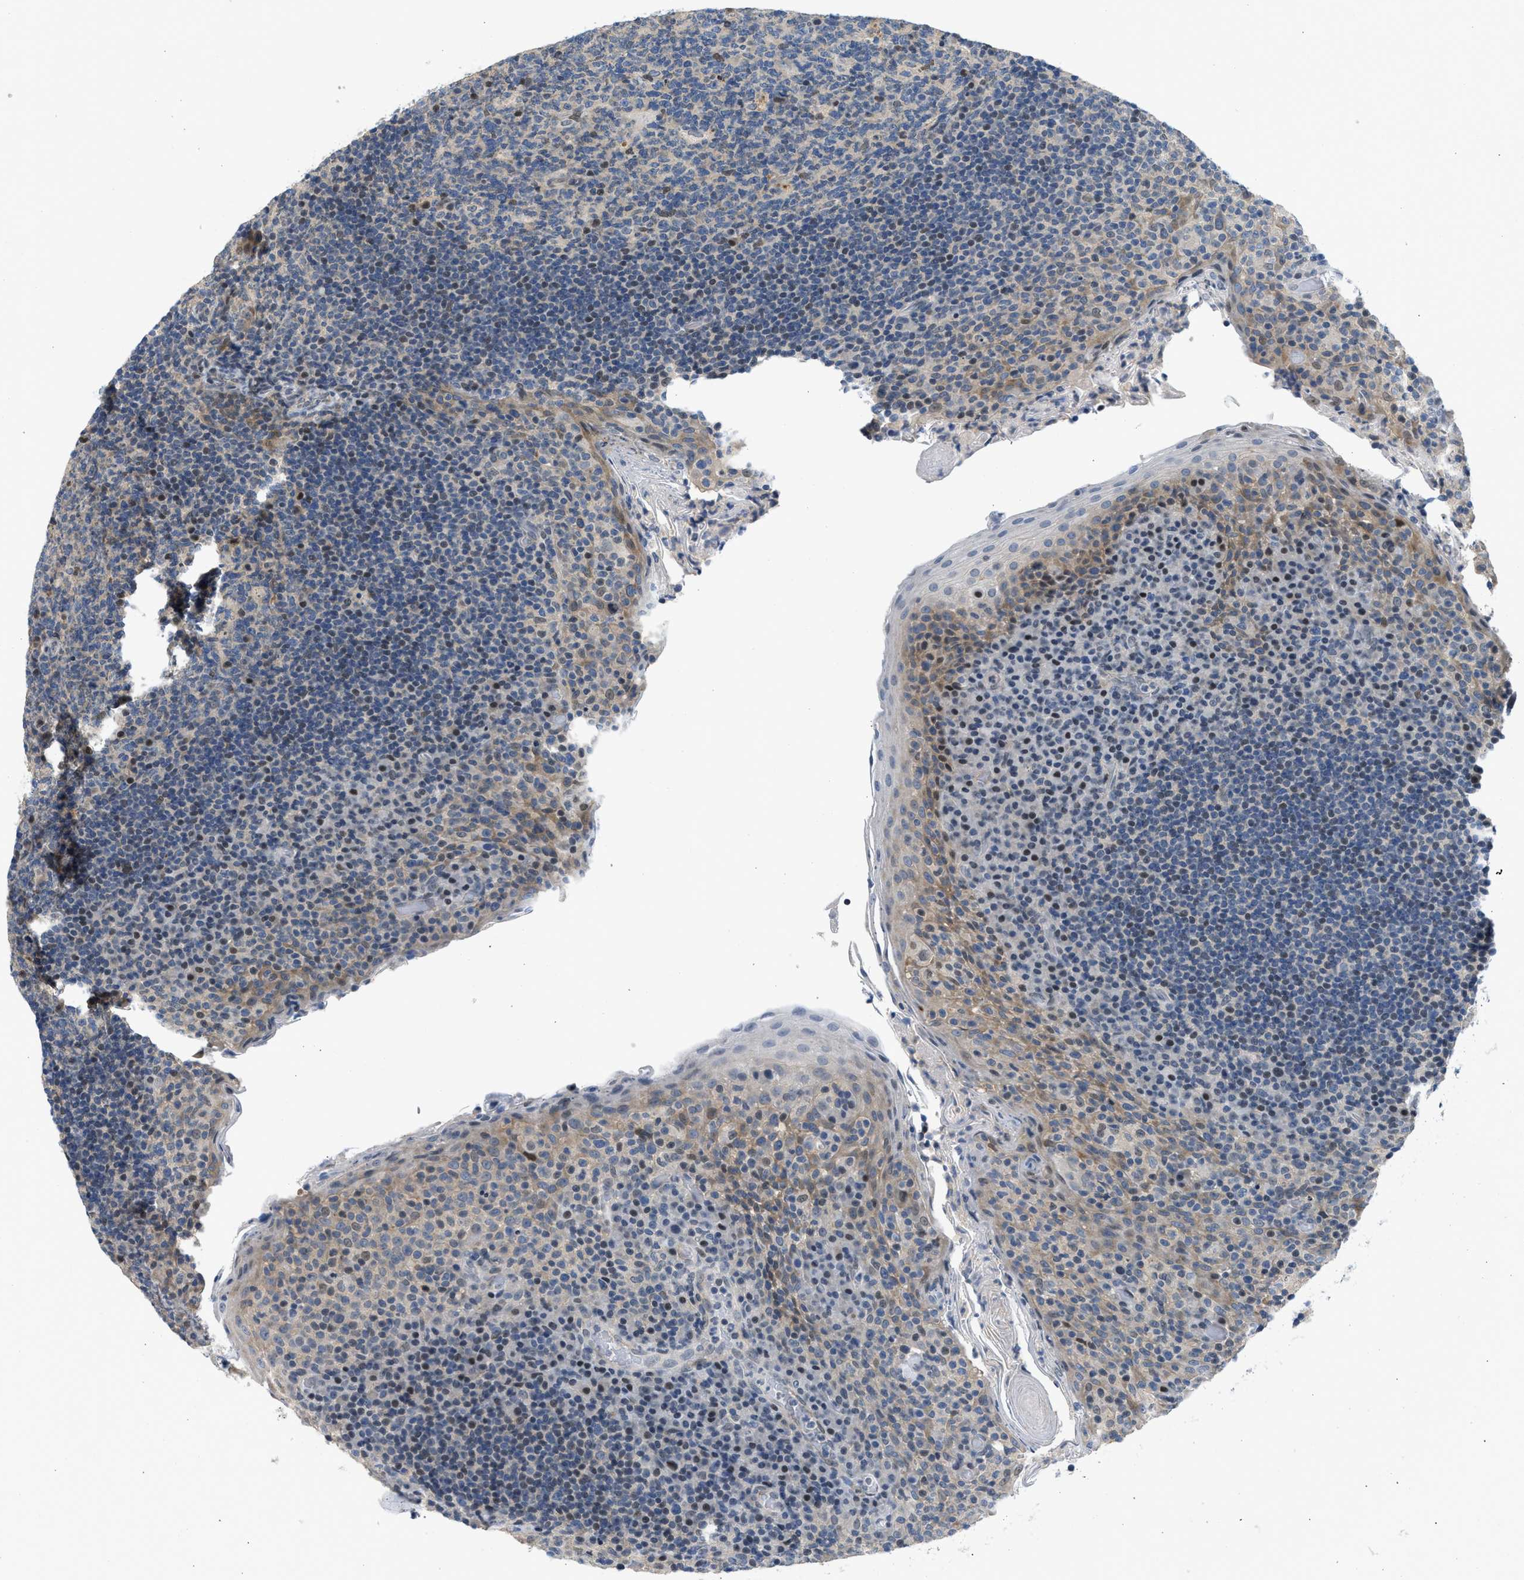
{"staining": {"intensity": "weak", "quantity": "<25%", "location": "nuclear"}, "tissue": "tonsil", "cell_type": "Germinal center cells", "image_type": "normal", "snomed": [{"axis": "morphology", "description": "Normal tissue, NOS"}, {"axis": "topography", "description": "Tonsil"}], "caption": "Immunohistochemistry micrograph of normal tonsil stained for a protein (brown), which displays no expression in germinal center cells.", "gene": "OLIG3", "patient": {"sex": "male", "age": 17}}